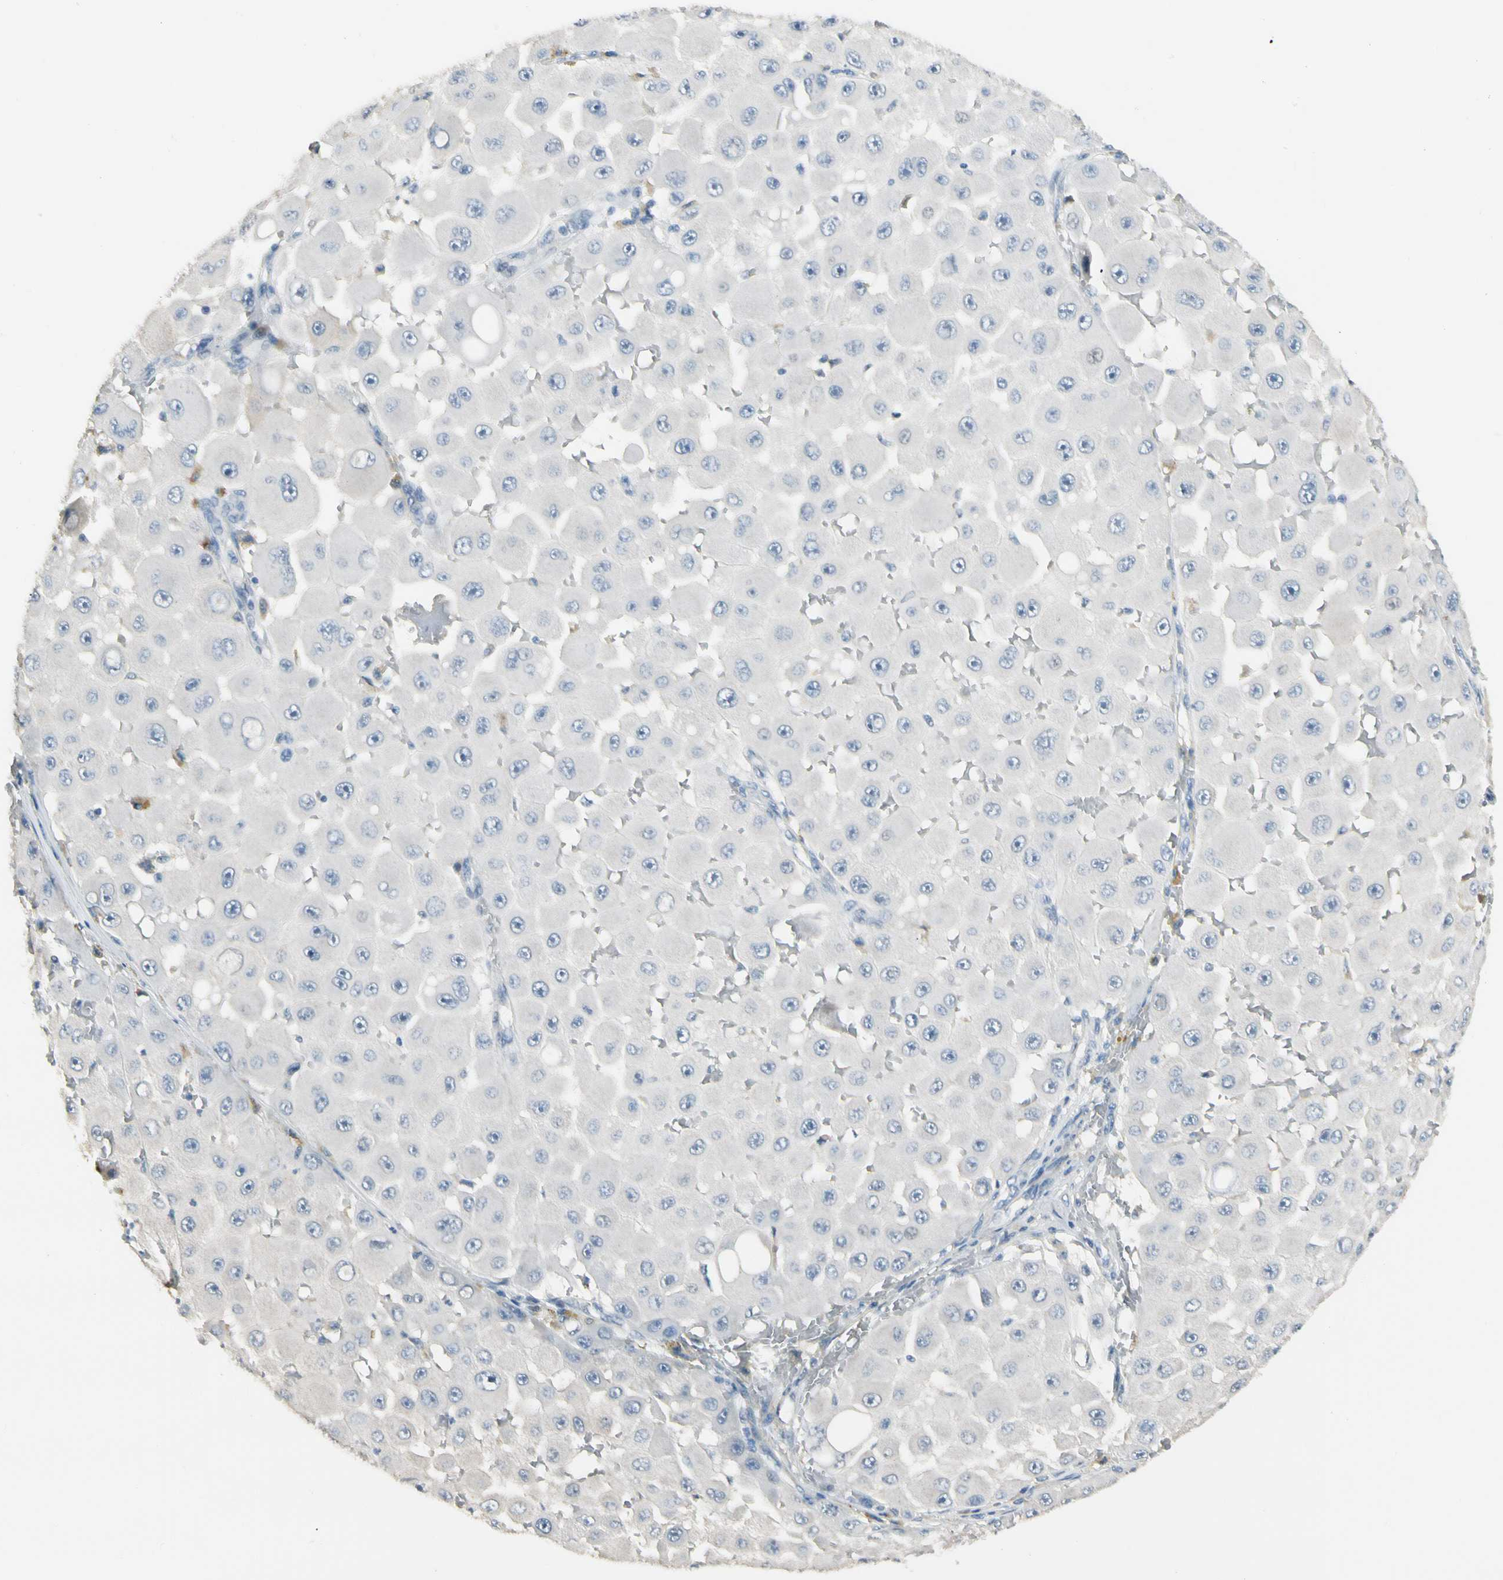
{"staining": {"intensity": "negative", "quantity": "none", "location": "none"}, "tissue": "melanoma", "cell_type": "Tumor cells", "image_type": "cancer", "snomed": [{"axis": "morphology", "description": "Malignant melanoma, NOS"}, {"axis": "topography", "description": "Skin"}], "caption": "This photomicrograph is of malignant melanoma stained with IHC to label a protein in brown with the nuclei are counter-stained blue. There is no expression in tumor cells.", "gene": "GNE", "patient": {"sex": "female", "age": 81}}